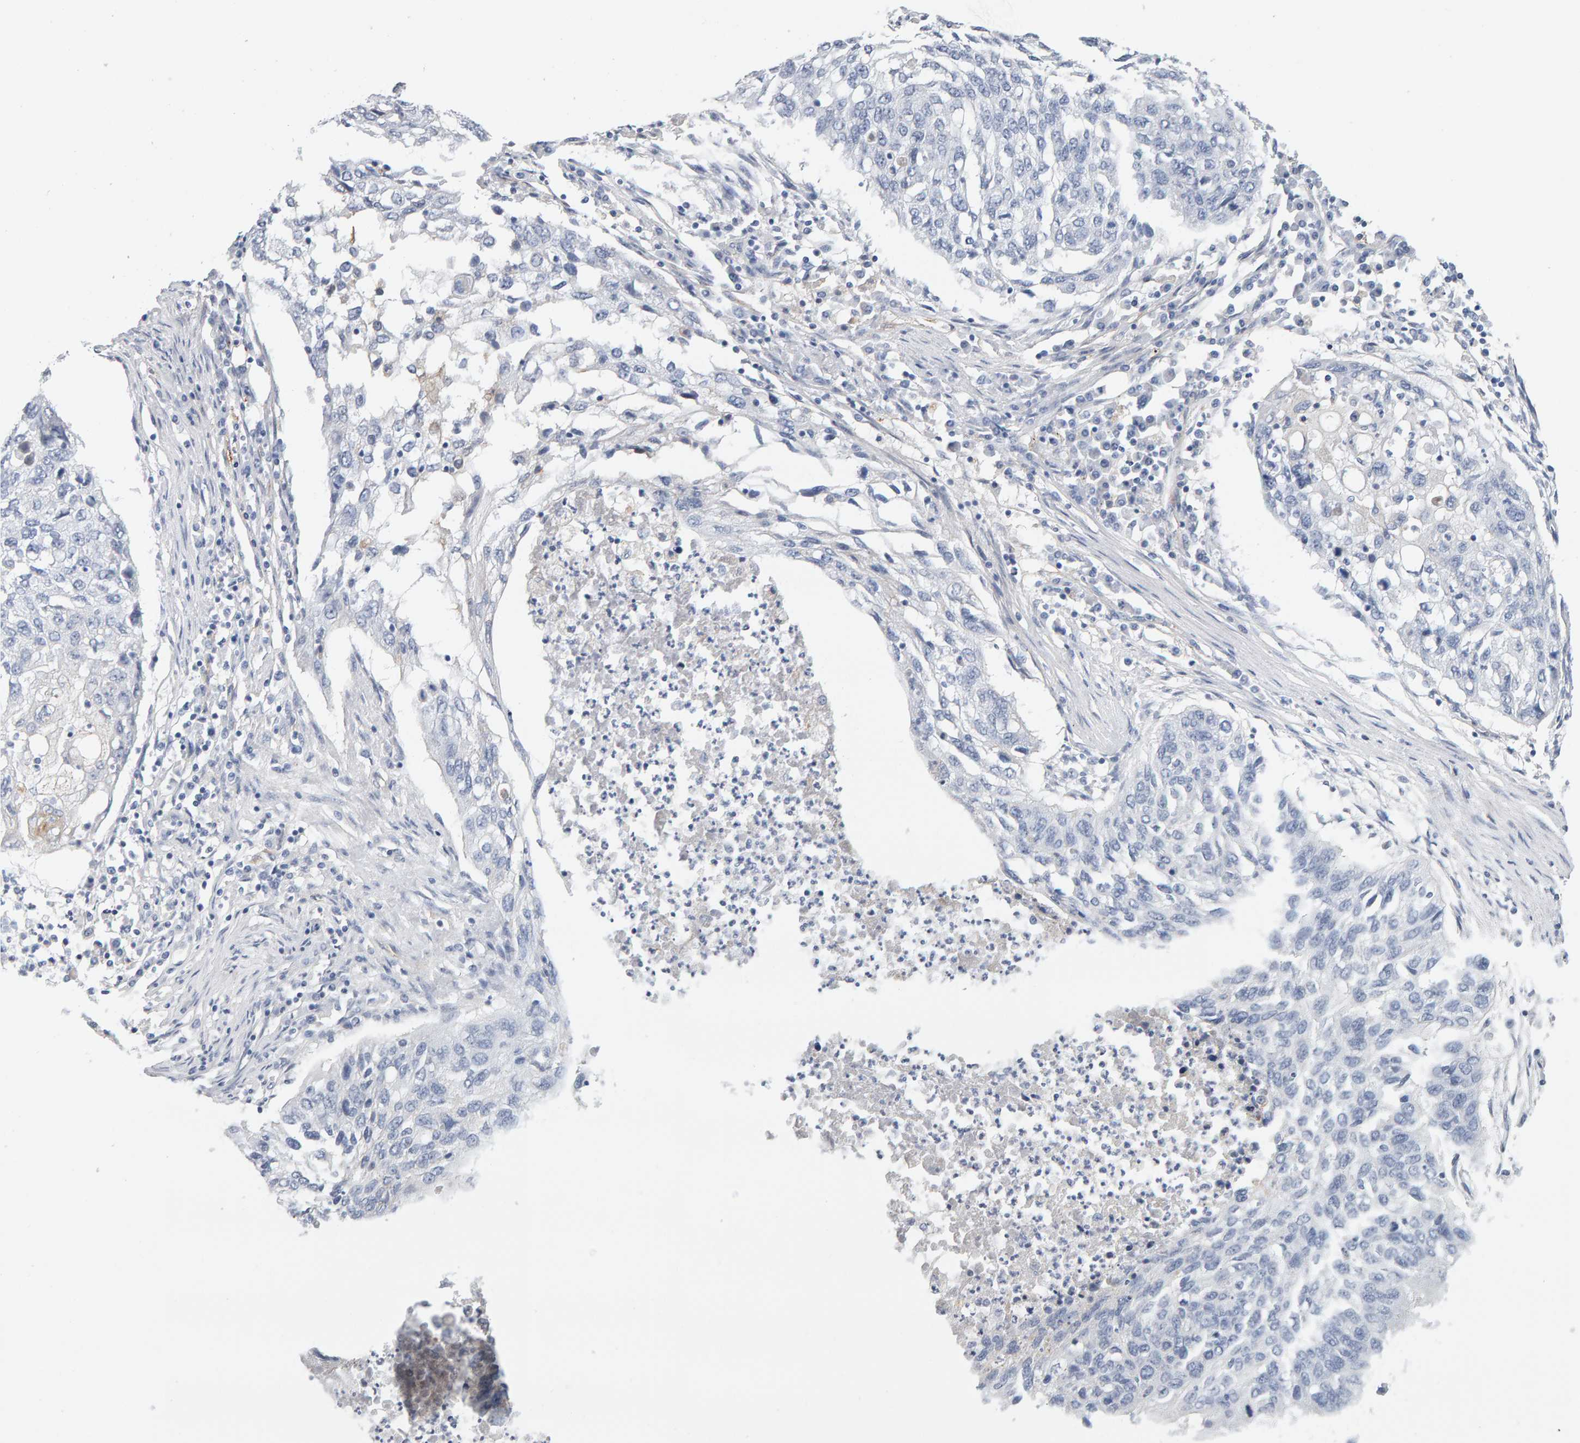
{"staining": {"intensity": "negative", "quantity": "none", "location": "none"}, "tissue": "lung cancer", "cell_type": "Tumor cells", "image_type": "cancer", "snomed": [{"axis": "morphology", "description": "Squamous cell carcinoma, NOS"}, {"axis": "topography", "description": "Lung"}], "caption": "Tumor cells are negative for brown protein staining in squamous cell carcinoma (lung).", "gene": "METRNL", "patient": {"sex": "female", "age": 63}}